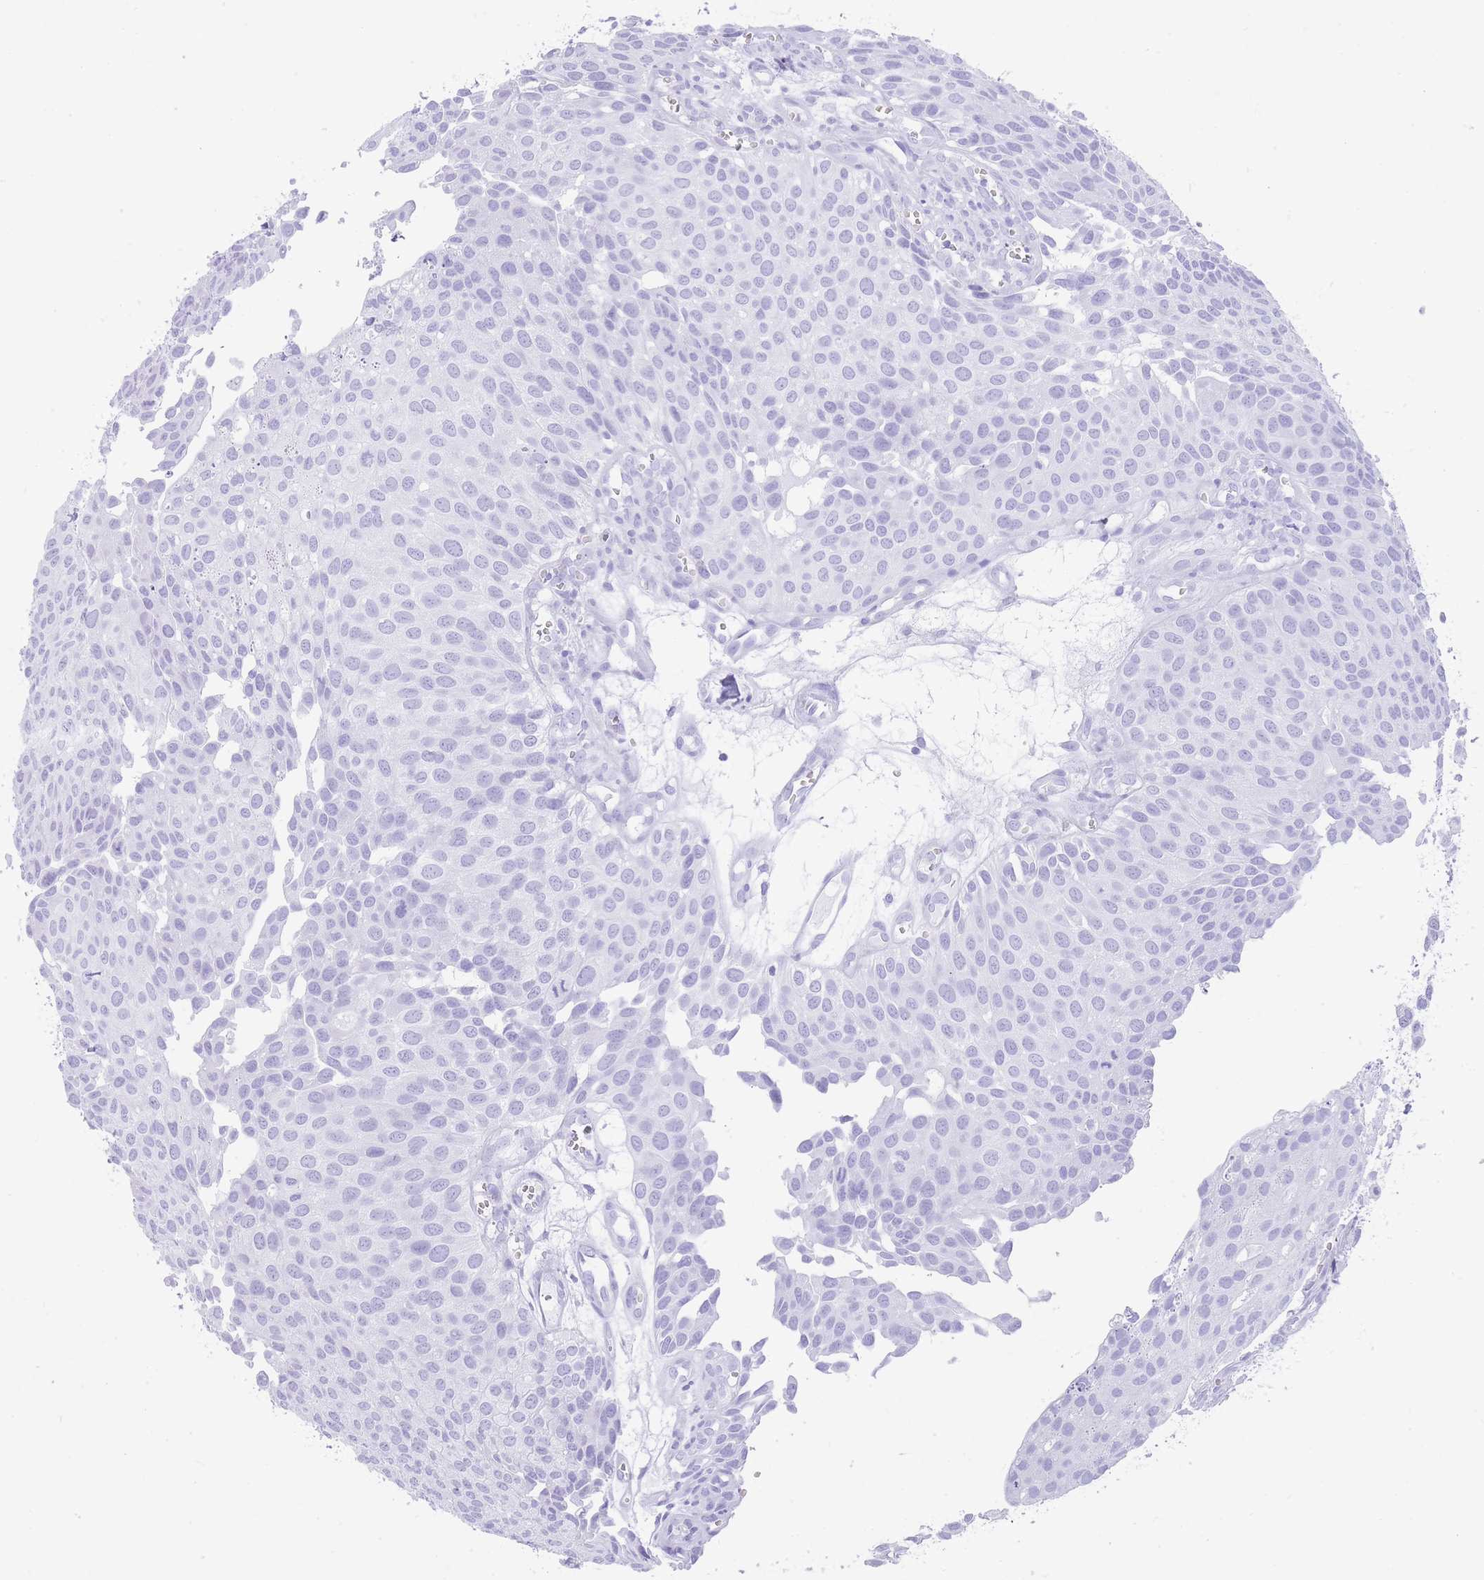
{"staining": {"intensity": "negative", "quantity": "none", "location": "none"}, "tissue": "urothelial cancer", "cell_type": "Tumor cells", "image_type": "cancer", "snomed": [{"axis": "morphology", "description": "Urothelial carcinoma, Low grade"}, {"axis": "topography", "description": "Urinary bladder"}], "caption": "Tumor cells show no significant protein expression in urothelial cancer.", "gene": "ELOA2", "patient": {"sex": "male", "age": 88}}